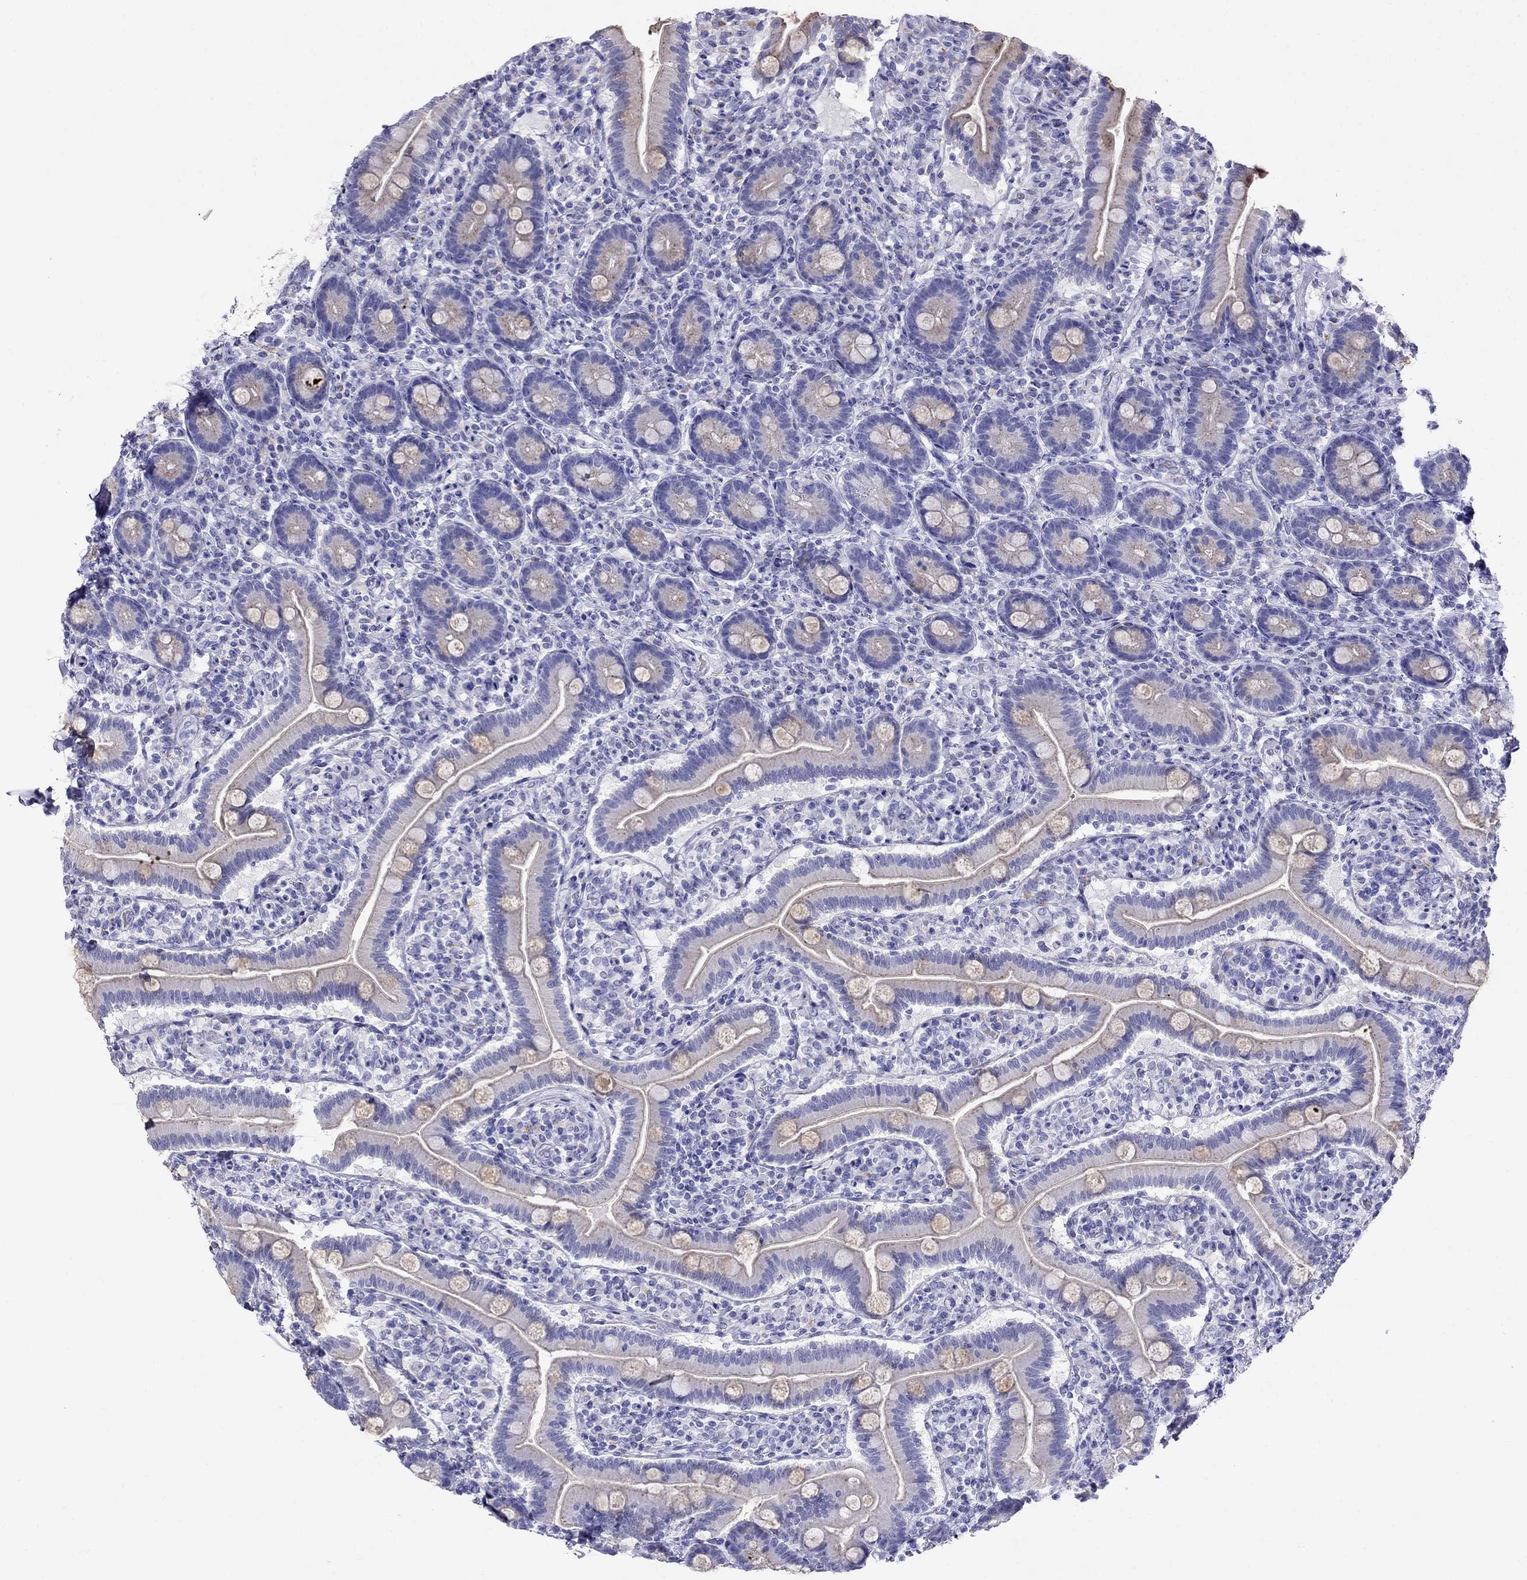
{"staining": {"intensity": "negative", "quantity": "none", "location": "none"}, "tissue": "small intestine", "cell_type": "Glandular cells", "image_type": "normal", "snomed": [{"axis": "morphology", "description": "Normal tissue, NOS"}, {"axis": "topography", "description": "Small intestine"}], "caption": "Human small intestine stained for a protein using immunohistochemistry (IHC) reveals no expression in glandular cells.", "gene": "MC5R", "patient": {"sex": "male", "age": 66}}